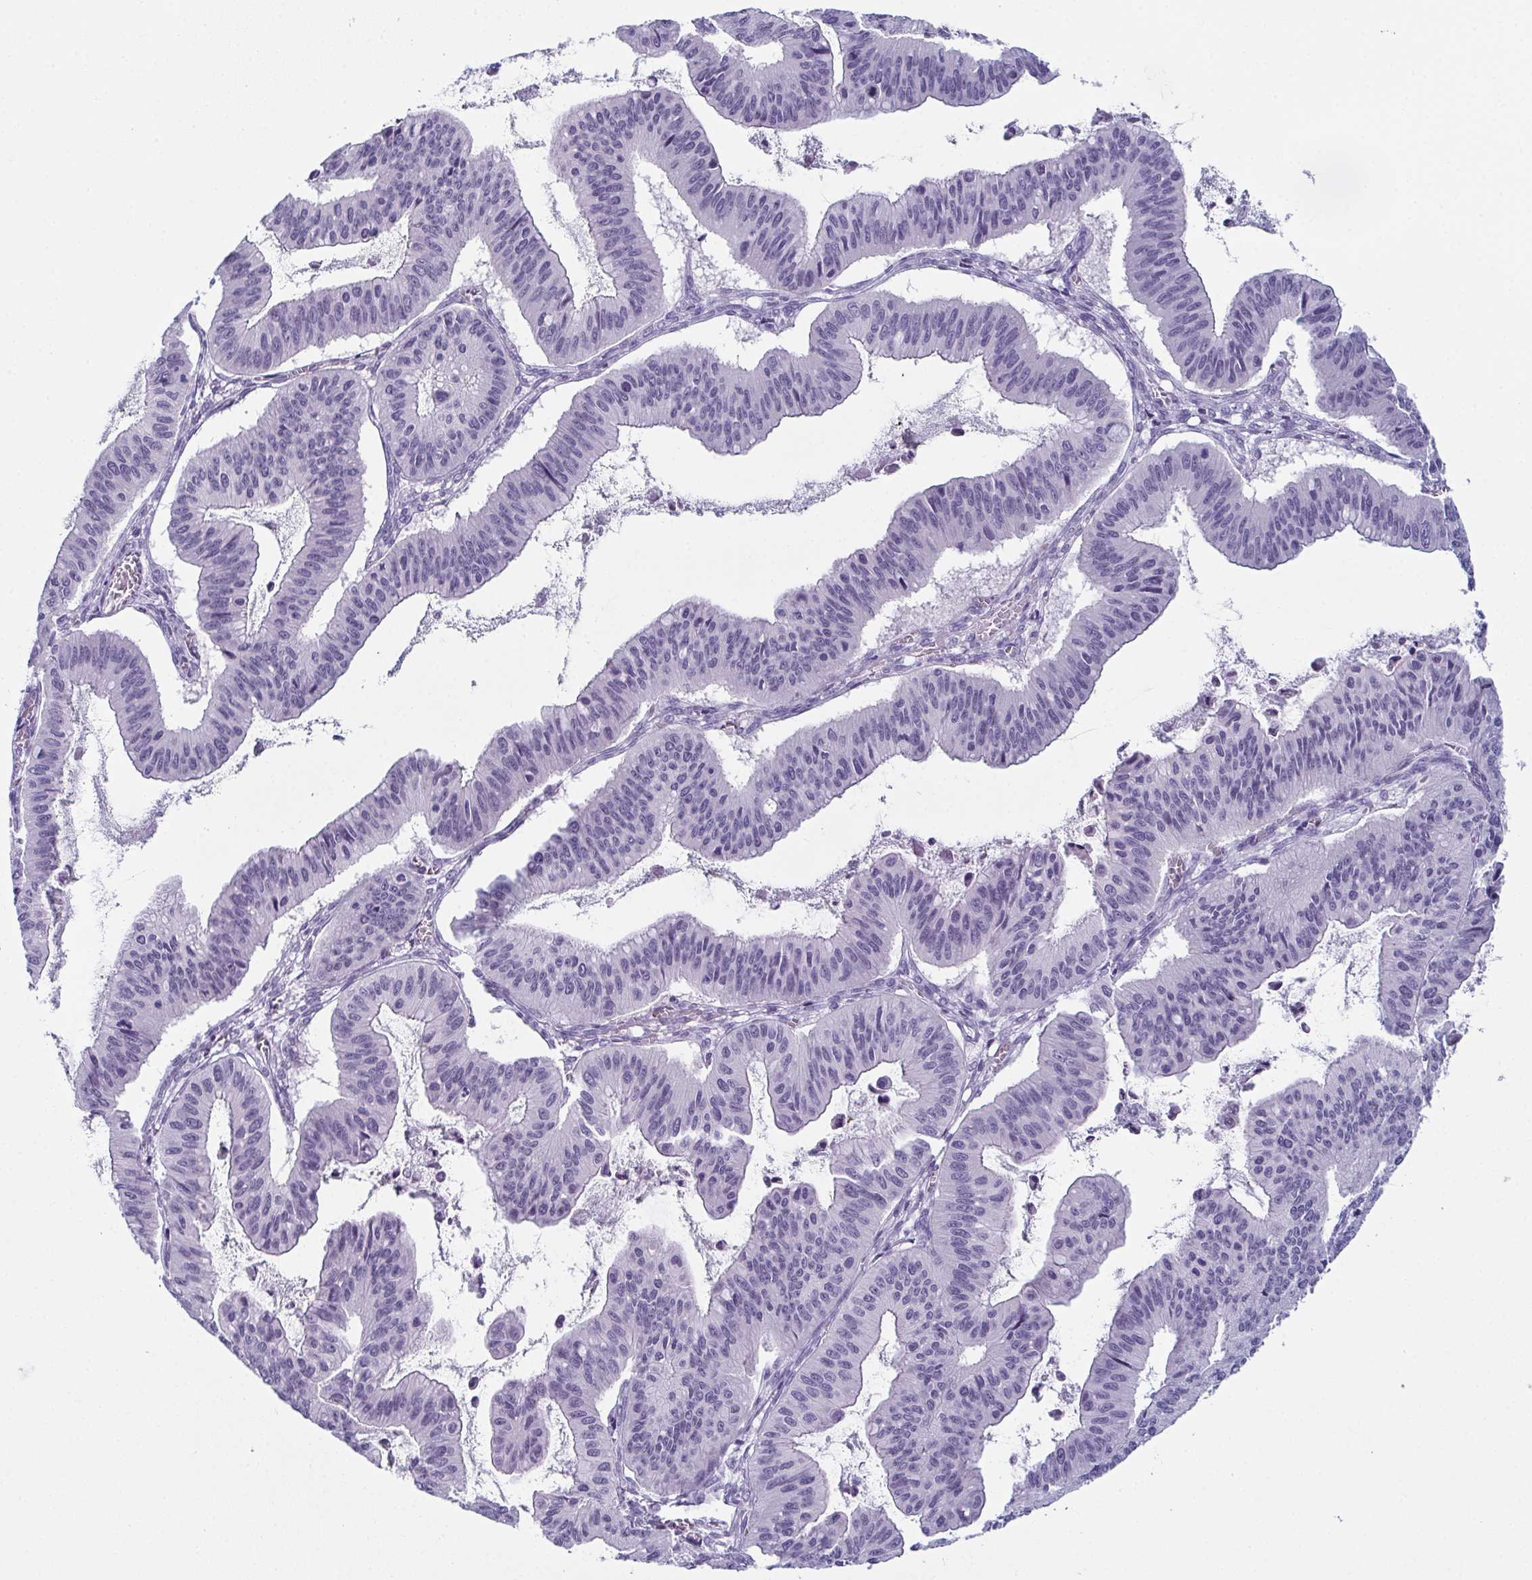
{"staining": {"intensity": "negative", "quantity": "none", "location": "none"}, "tissue": "ovarian cancer", "cell_type": "Tumor cells", "image_type": "cancer", "snomed": [{"axis": "morphology", "description": "Cystadenocarcinoma, mucinous, NOS"}, {"axis": "topography", "description": "Ovary"}], "caption": "An immunohistochemistry (IHC) histopathology image of mucinous cystadenocarcinoma (ovarian) is shown. There is no staining in tumor cells of mucinous cystadenocarcinoma (ovarian).", "gene": "ENKUR", "patient": {"sex": "female", "age": 72}}